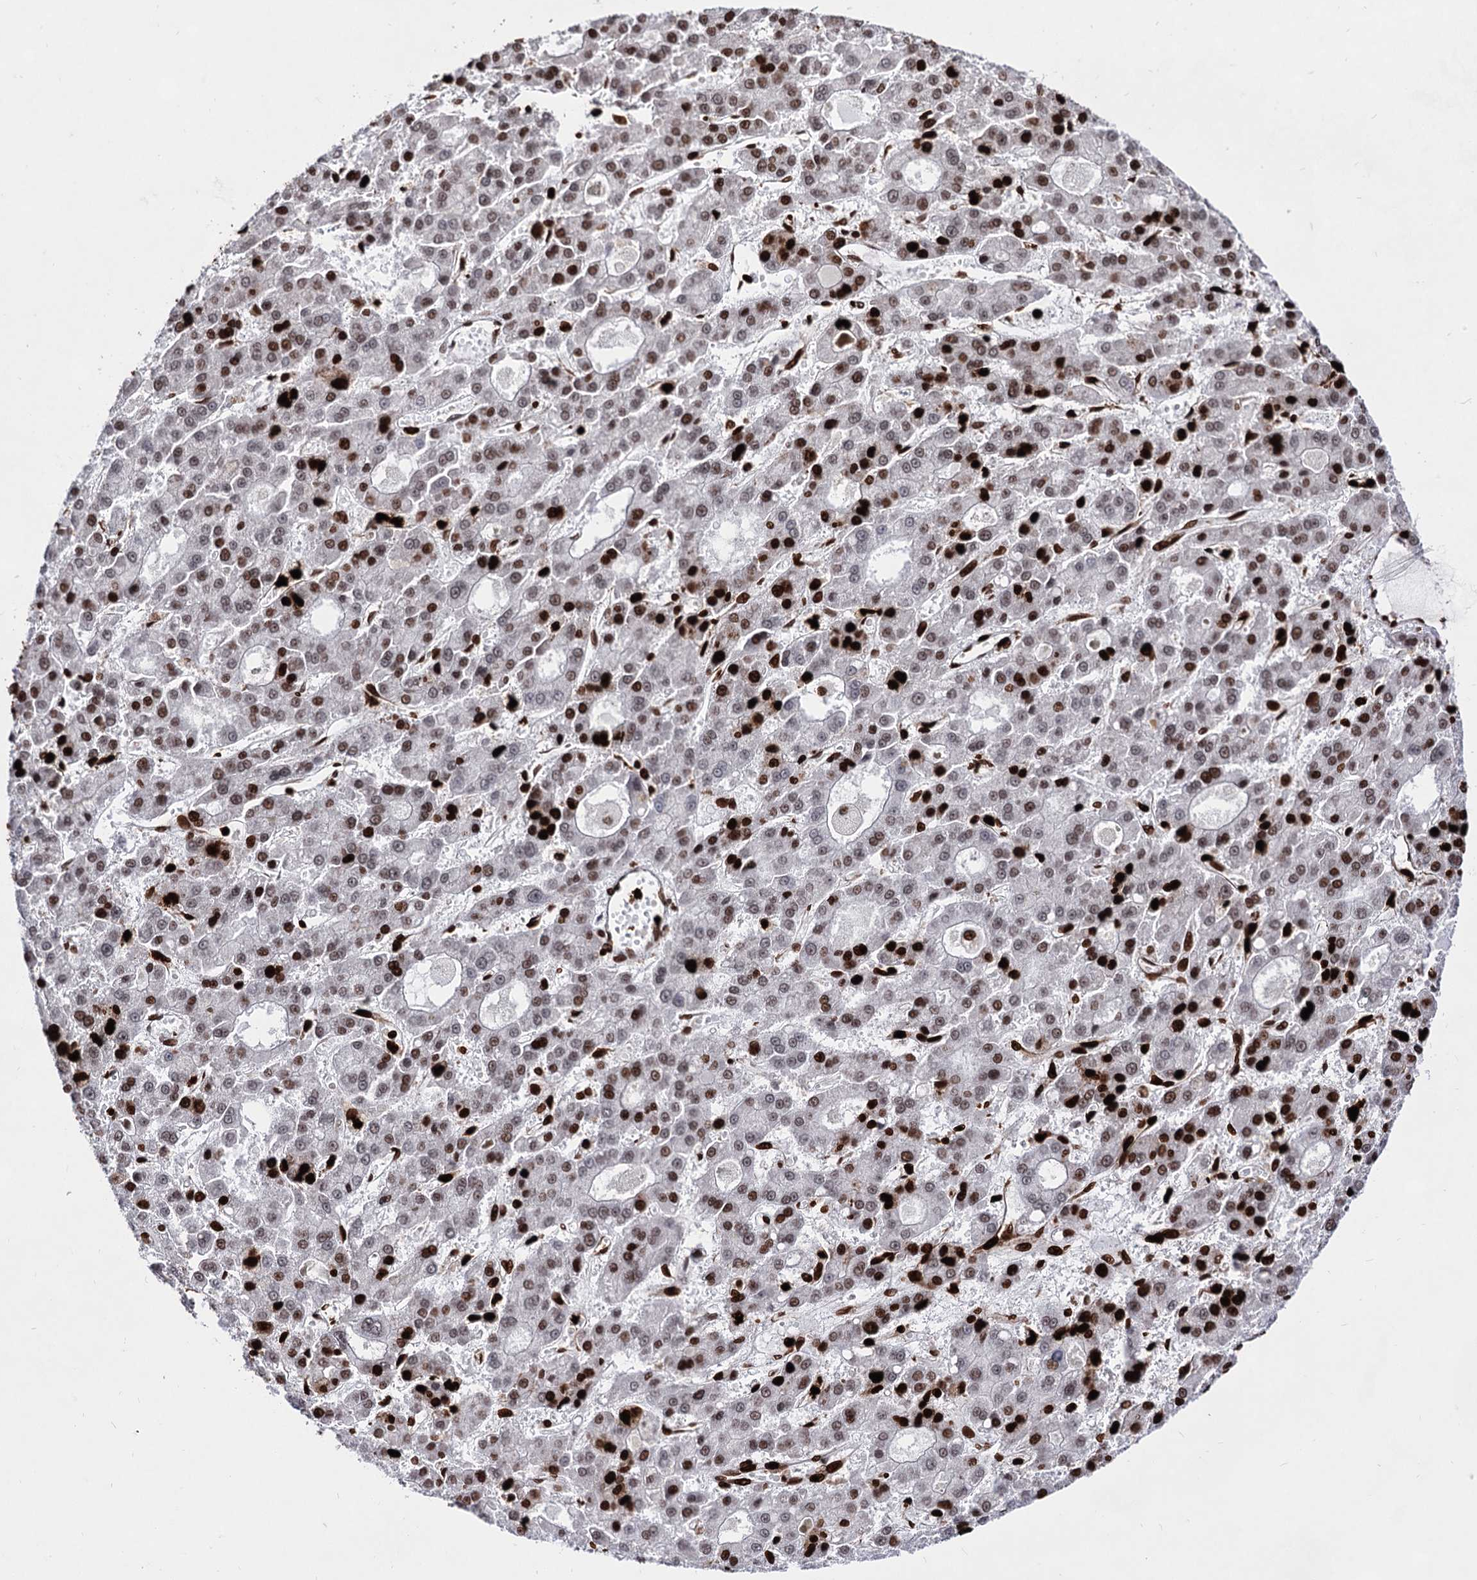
{"staining": {"intensity": "strong", "quantity": "25%-75%", "location": "nuclear"}, "tissue": "liver cancer", "cell_type": "Tumor cells", "image_type": "cancer", "snomed": [{"axis": "morphology", "description": "Carcinoma, Hepatocellular, NOS"}, {"axis": "topography", "description": "Liver"}], "caption": "Liver cancer (hepatocellular carcinoma) tissue exhibits strong nuclear staining in approximately 25%-75% of tumor cells, visualized by immunohistochemistry.", "gene": "HMGB2", "patient": {"sex": "male", "age": 70}}